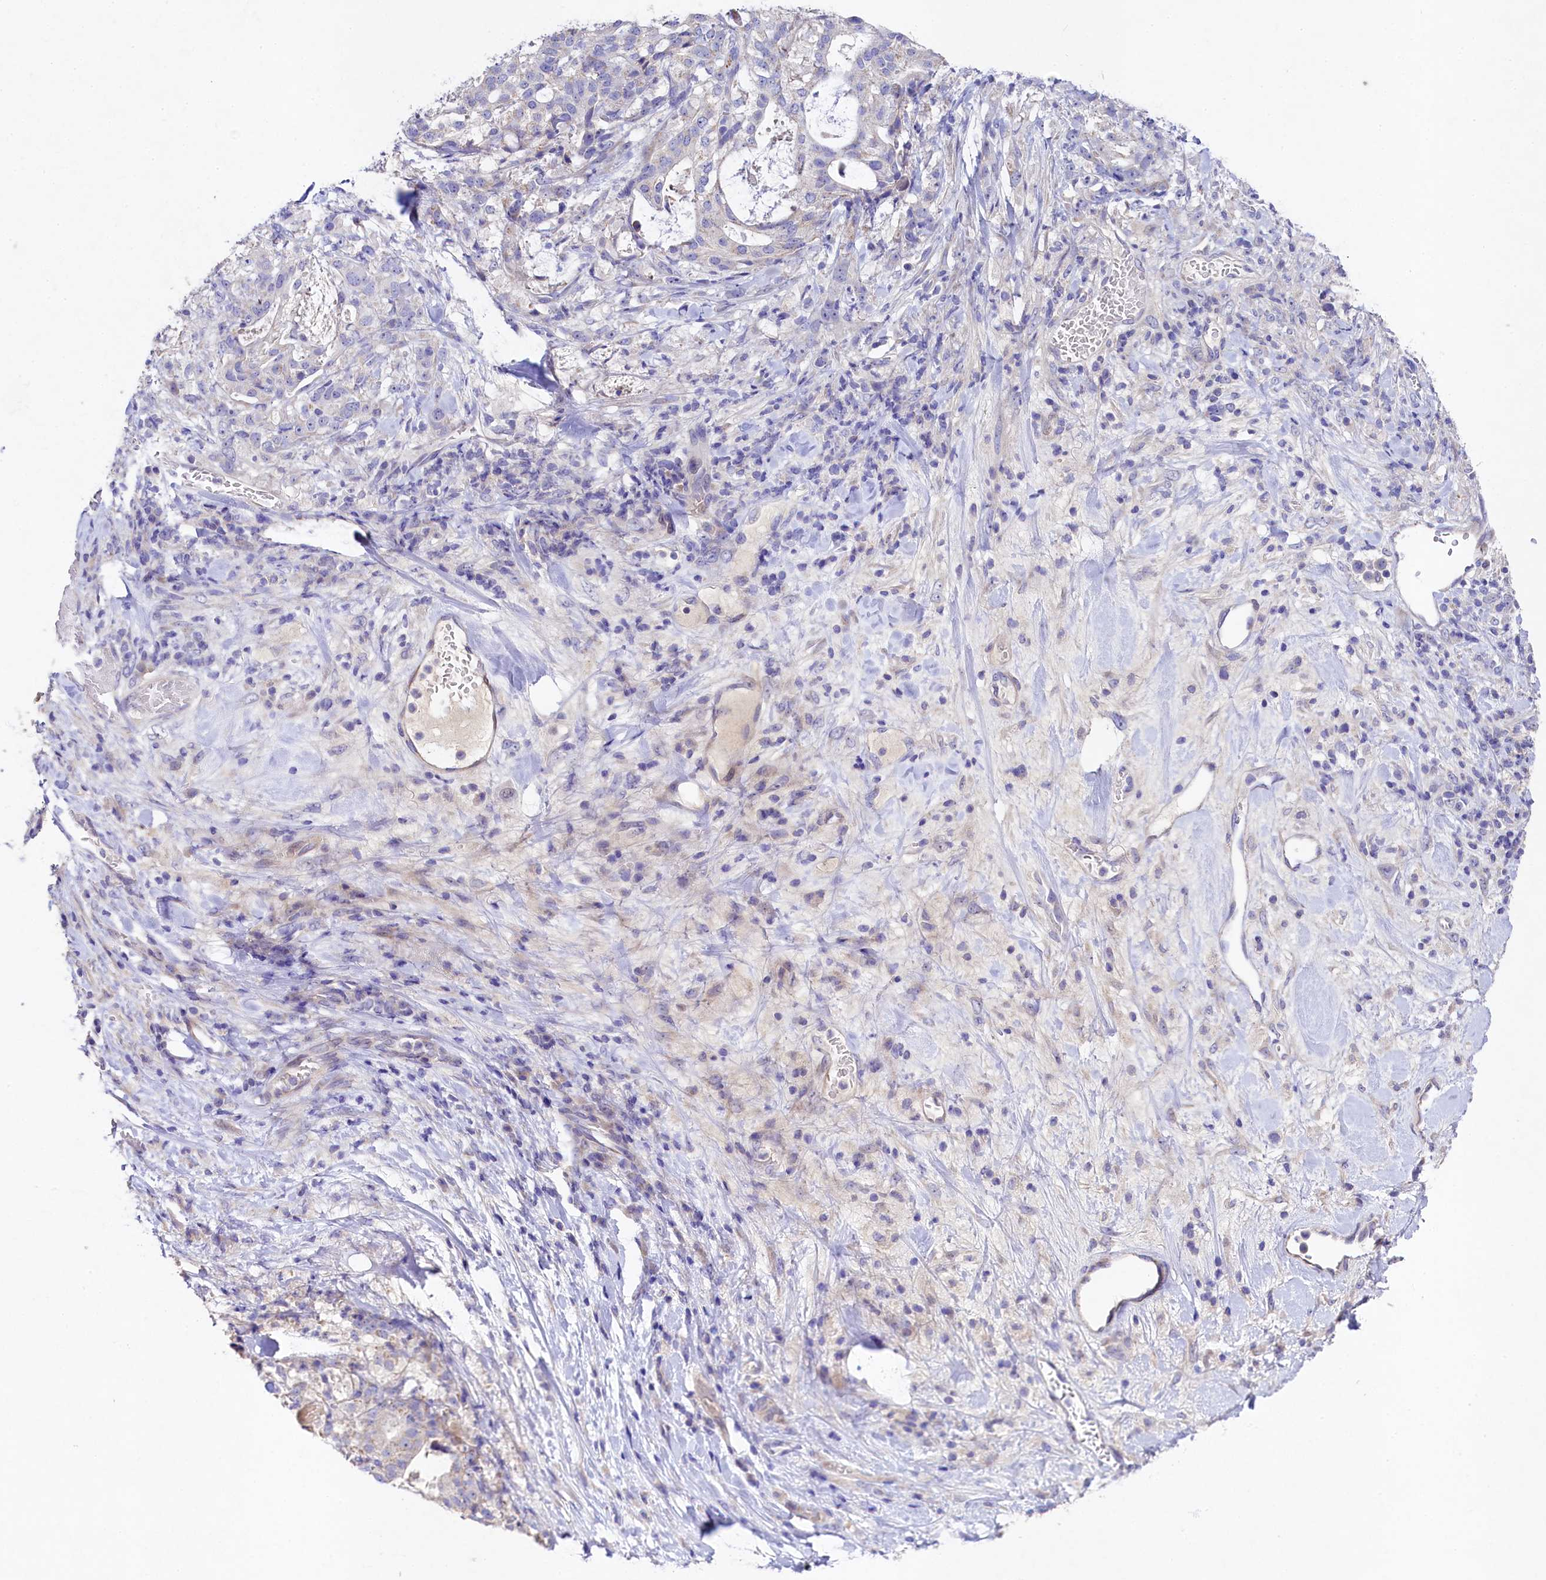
{"staining": {"intensity": "weak", "quantity": "<25%", "location": "cytoplasmic/membranous"}, "tissue": "stomach cancer", "cell_type": "Tumor cells", "image_type": "cancer", "snomed": [{"axis": "morphology", "description": "Adenocarcinoma, NOS"}, {"axis": "topography", "description": "Stomach"}], "caption": "DAB immunohistochemical staining of stomach cancer demonstrates no significant positivity in tumor cells. (IHC, brightfield microscopy, high magnification).", "gene": "FXYD6", "patient": {"sex": "male", "age": 48}}